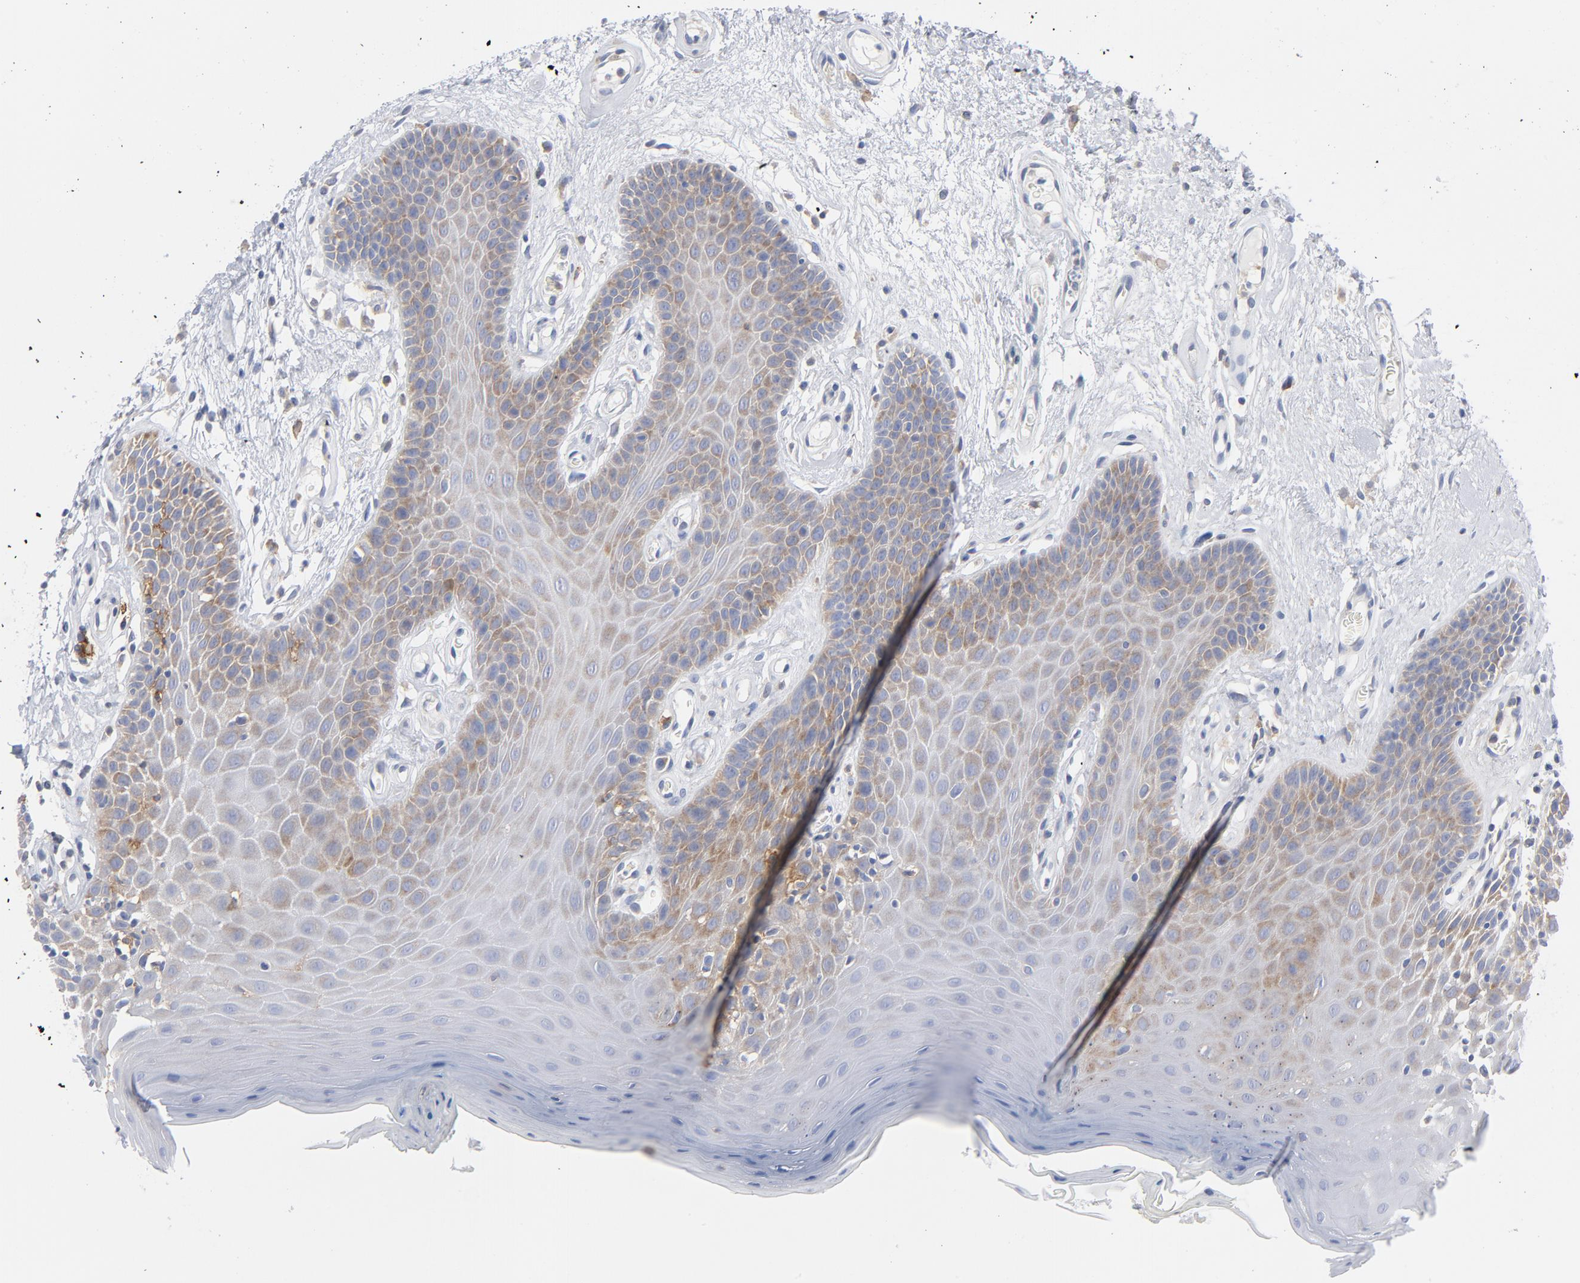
{"staining": {"intensity": "moderate", "quantity": "<25%", "location": "cytoplasmic/membranous"}, "tissue": "oral mucosa", "cell_type": "Squamous epithelial cells", "image_type": "normal", "snomed": [{"axis": "morphology", "description": "Normal tissue, NOS"}, {"axis": "morphology", "description": "Squamous cell carcinoma, NOS"}, {"axis": "topography", "description": "Skeletal muscle"}, {"axis": "topography", "description": "Oral tissue"}, {"axis": "topography", "description": "Head-Neck"}], "caption": "Squamous epithelial cells reveal low levels of moderate cytoplasmic/membranous expression in approximately <25% of cells in normal oral mucosa. (IHC, brightfield microscopy, high magnification).", "gene": "CD86", "patient": {"sex": "male", "age": 71}}